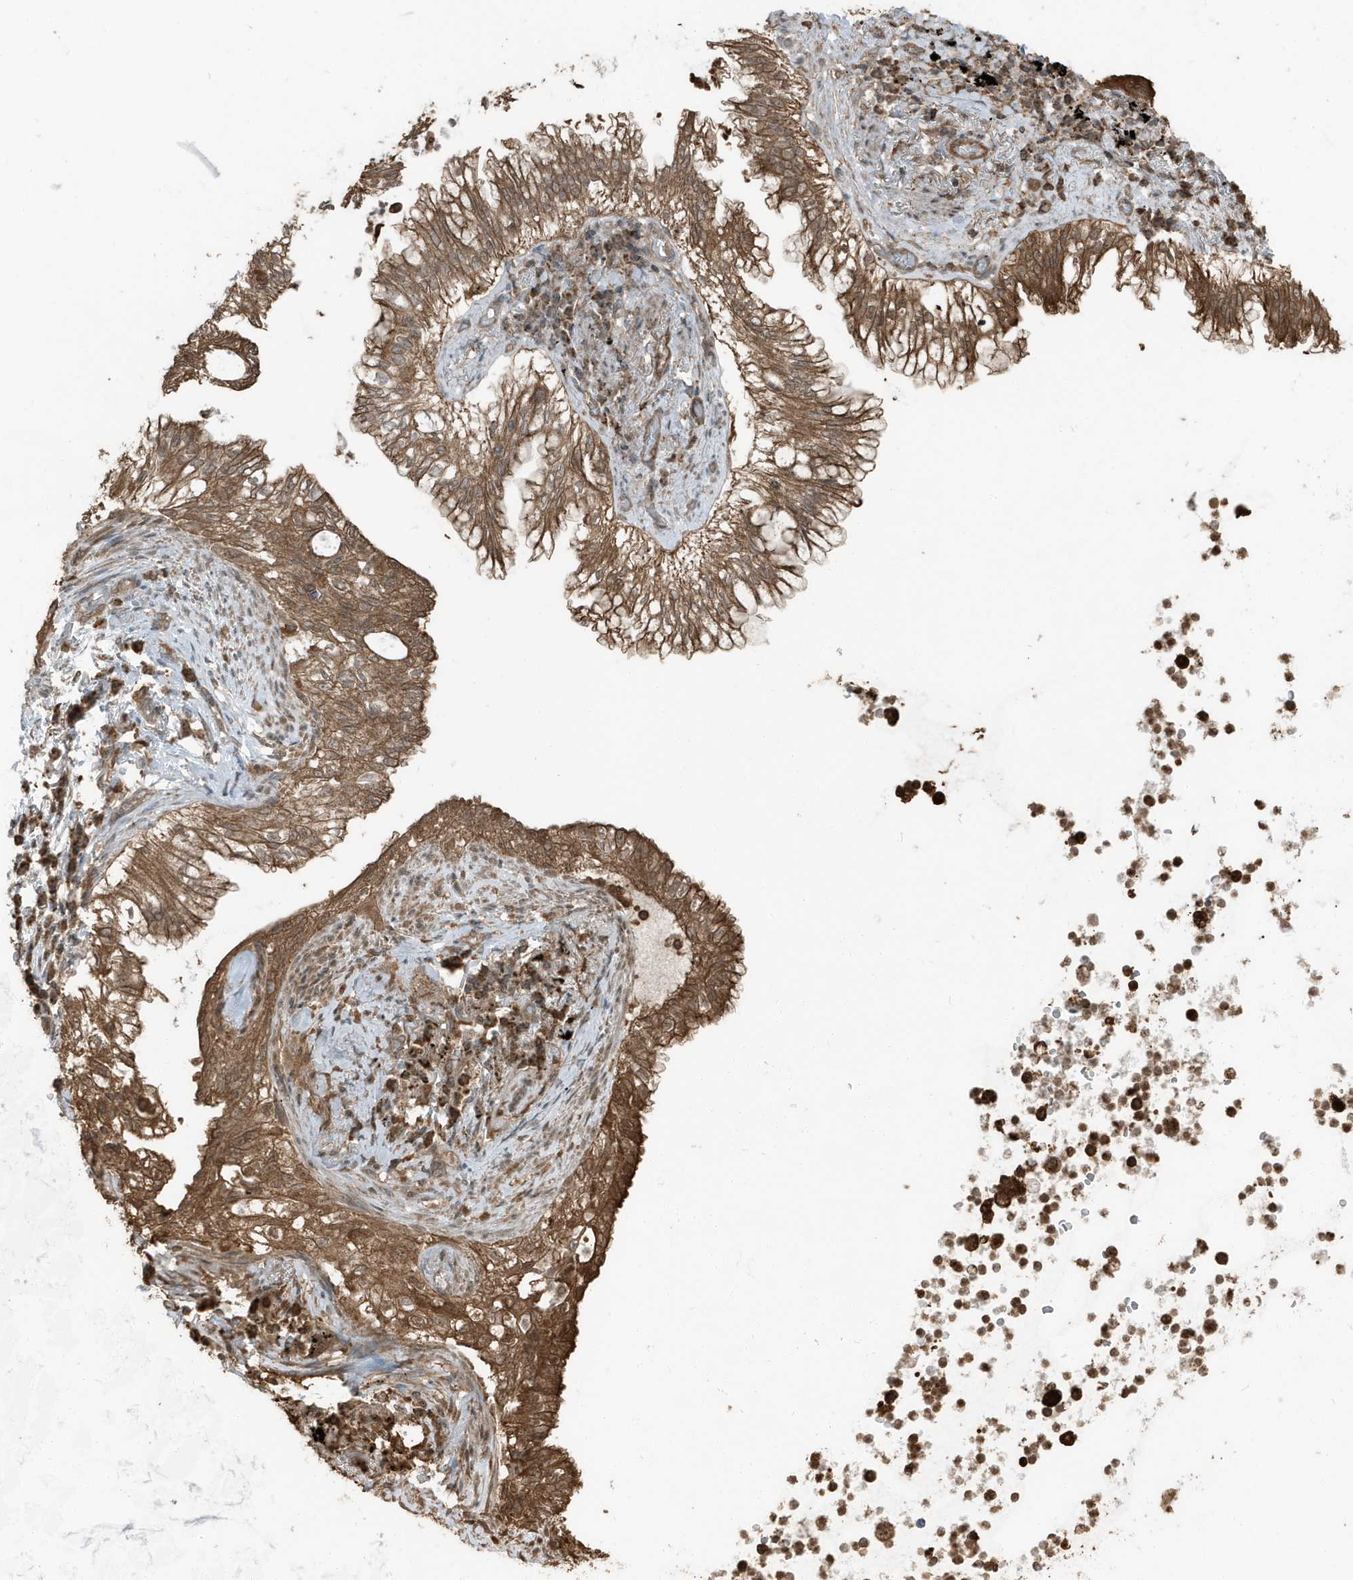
{"staining": {"intensity": "moderate", "quantity": ">75%", "location": "cytoplasmic/membranous"}, "tissue": "lung cancer", "cell_type": "Tumor cells", "image_type": "cancer", "snomed": [{"axis": "morphology", "description": "Adenocarcinoma, NOS"}, {"axis": "topography", "description": "Lung"}], "caption": "IHC micrograph of lung cancer stained for a protein (brown), which exhibits medium levels of moderate cytoplasmic/membranous positivity in approximately >75% of tumor cells.", "gene": "AZI2", "patient": {"sex": "female", "age": 70}}